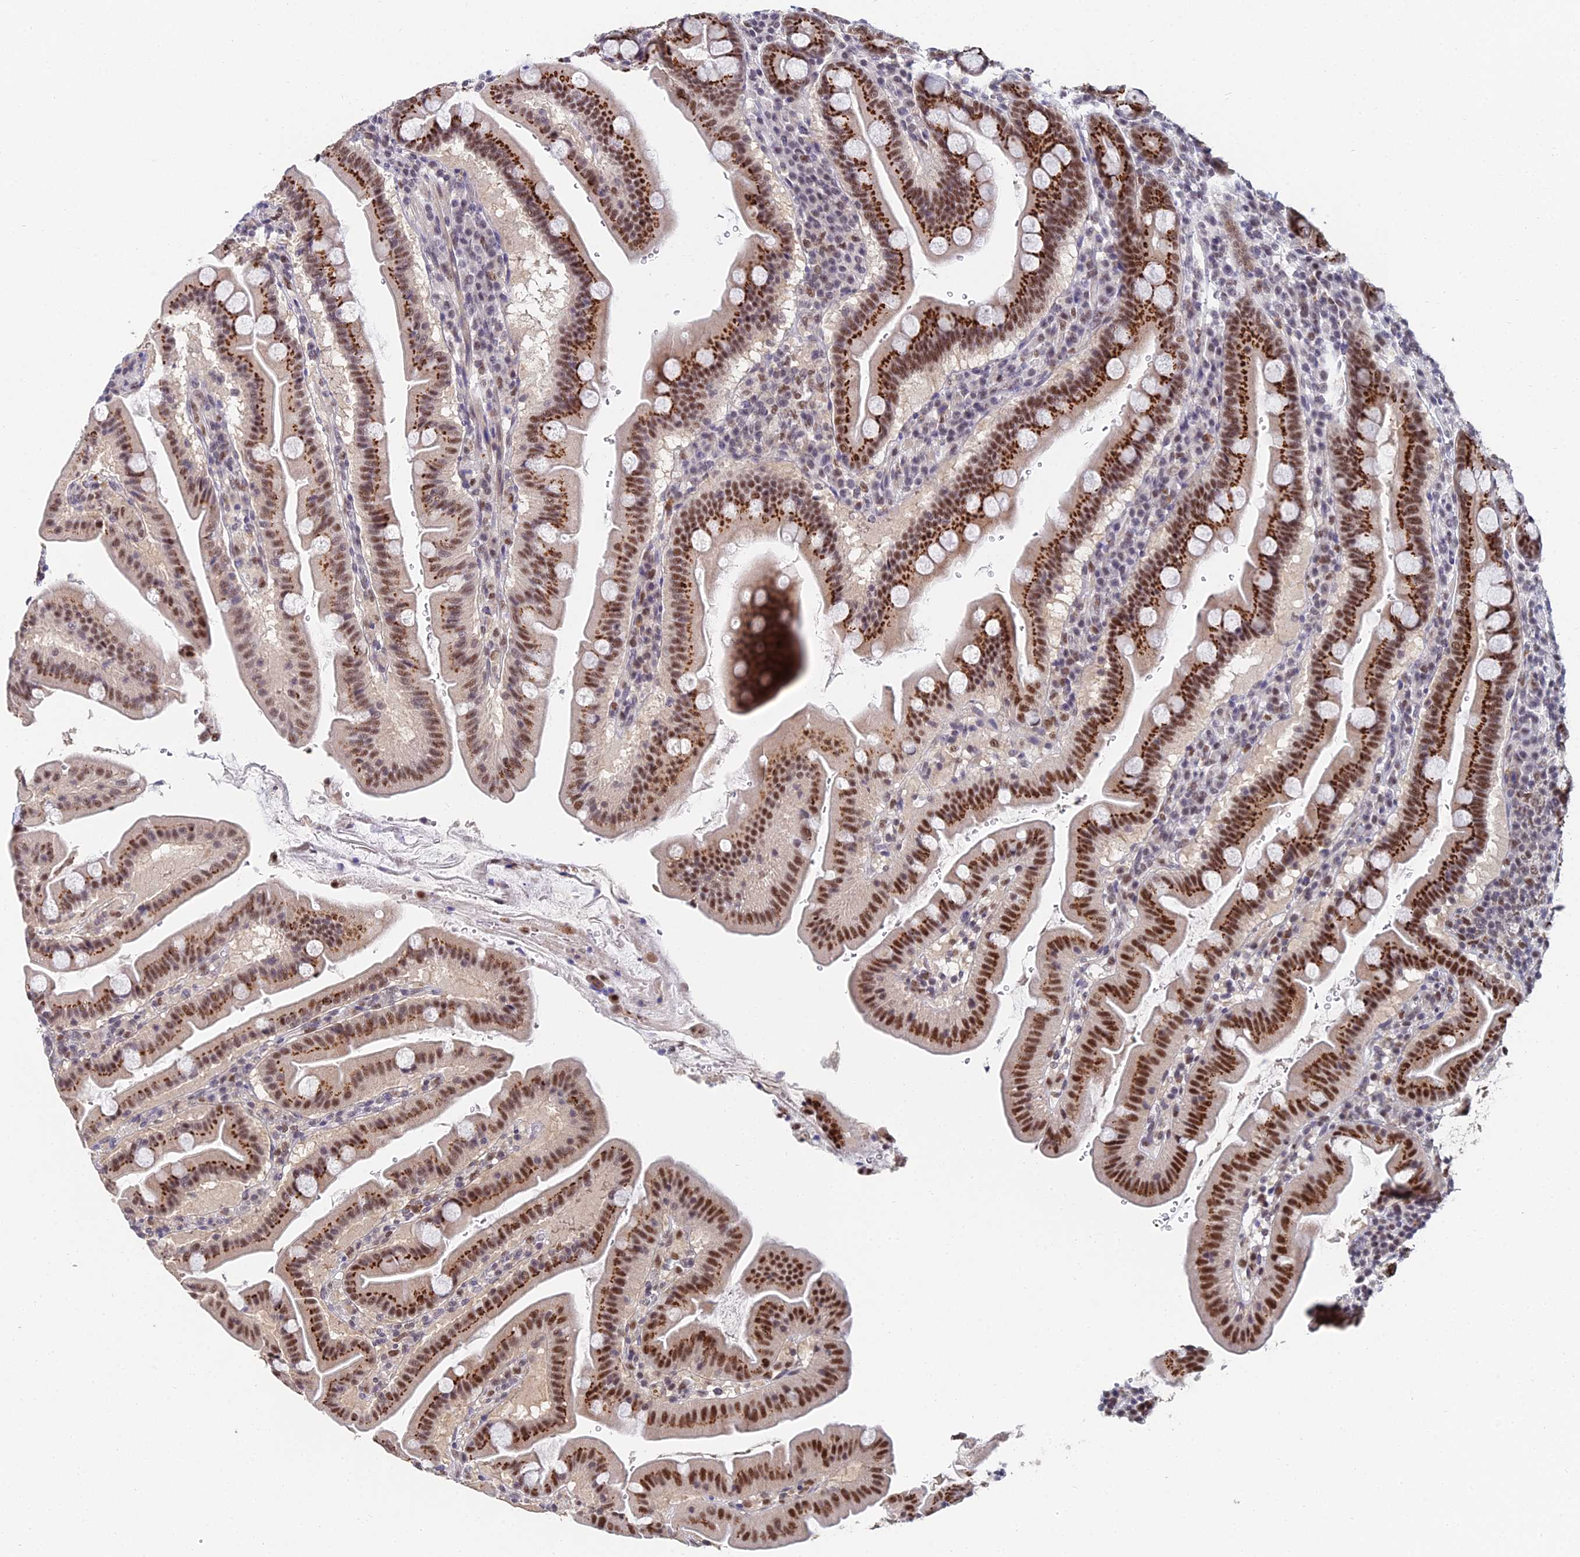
{"staining": {"intensity": "strong", "quantity": ">75%", "location": "cytoplasmic/membranous,nuclear"}, "tissue": "duodenum", "cell_type": "Glandular cells", "image_type": "normal", "snomed": [{"axis": "morphology", "description": "Normal tissue, NOS"}, {"axis": "morphology", "description": "Adenocarcinoma, NOS"}, {"axis": "topography", "description": "Pancreas"}, {"axis": "topography", "description": "Duodenum"}], "caption": "A brown stain shows strong cytoplasmic/membranous,nuclear staining of a protein in glandular cells of benign duodenum. The protein is shown in brown color, while the nuclei are stained blue.", "gene": "THOC3", "patient": {"sex": "male", "age": 50}}